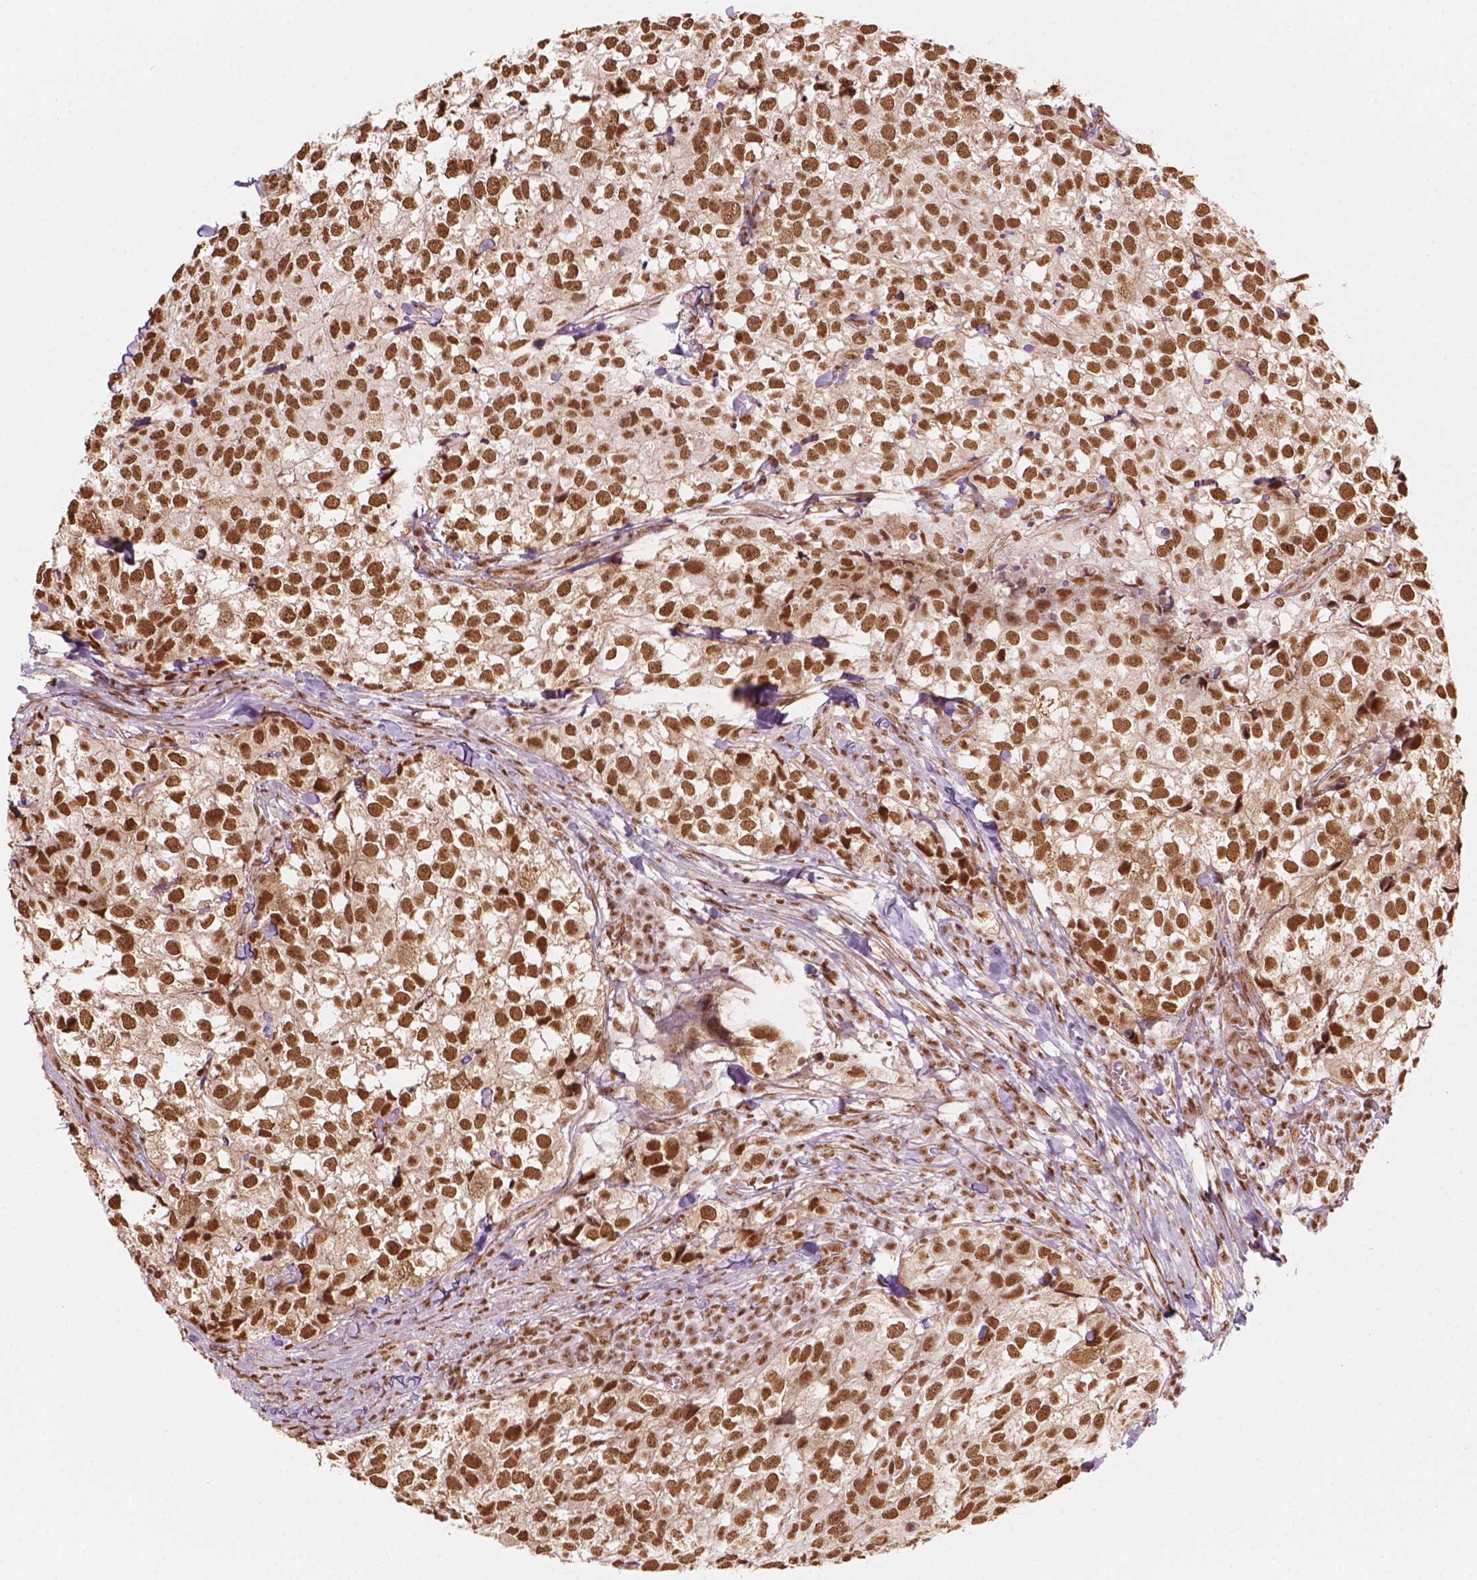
{"staining": {"intensity": "moderate", "quantity": ">75%", "location": "nuclear"}, "tissue": "breast cancer", "cell_type": "Tumor cells", "image_type": "cancer", "snomed": [{"axis": "morphology", "description": "Duct carcinoma"}, {"axis": "topography", "description": "Breast"}], "caption": "This image reveals infiltrating ductal carcinoma (breast) stained with IHC to label a protein in brown. The nuclear of tumor cells show moderate positivity for the protein. Nuclei are counter-stained blue.", "gene": "GTF3C5", "patient": {"sex": "female", "age": 30}}